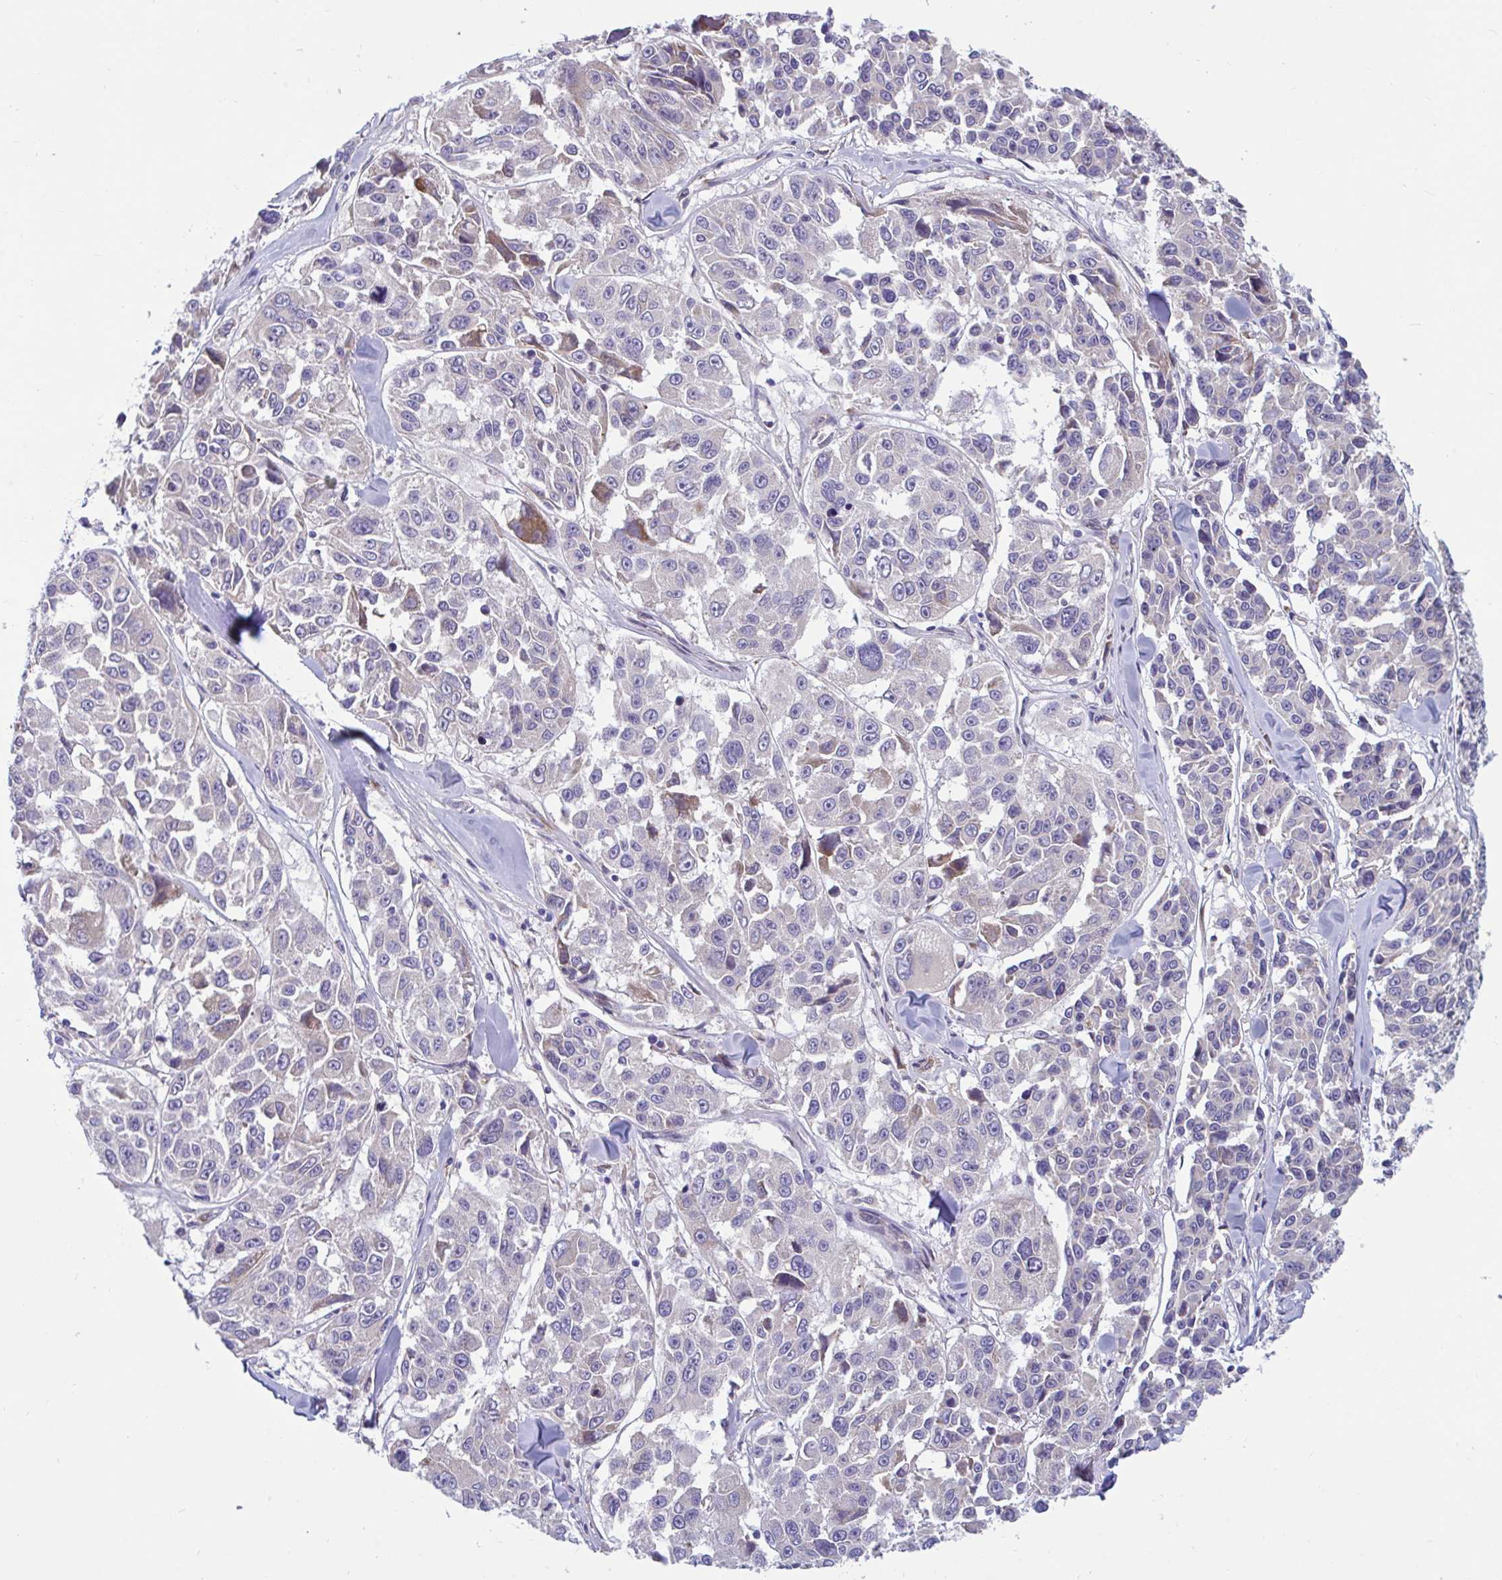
{"staining": {"intensity": "weak", "quantity": "<25%", "location": "cytoplasmic/membranous"}, "tissue": "melanoma", "cell_type": "Tumor cells", "image_type": "cancer", "snomed": [{"axis": "morphology", "description": "Malignant melanoma, NOS"}, {"axis": "topography", "description": "Skin"}], "caption": "Human melanoma stained for a protein using immunohistochemistry (IHC) demonstrates no staining in tumor cells.", "gene": "WBP1", "patient": {"sex": "female", "age": 66}}